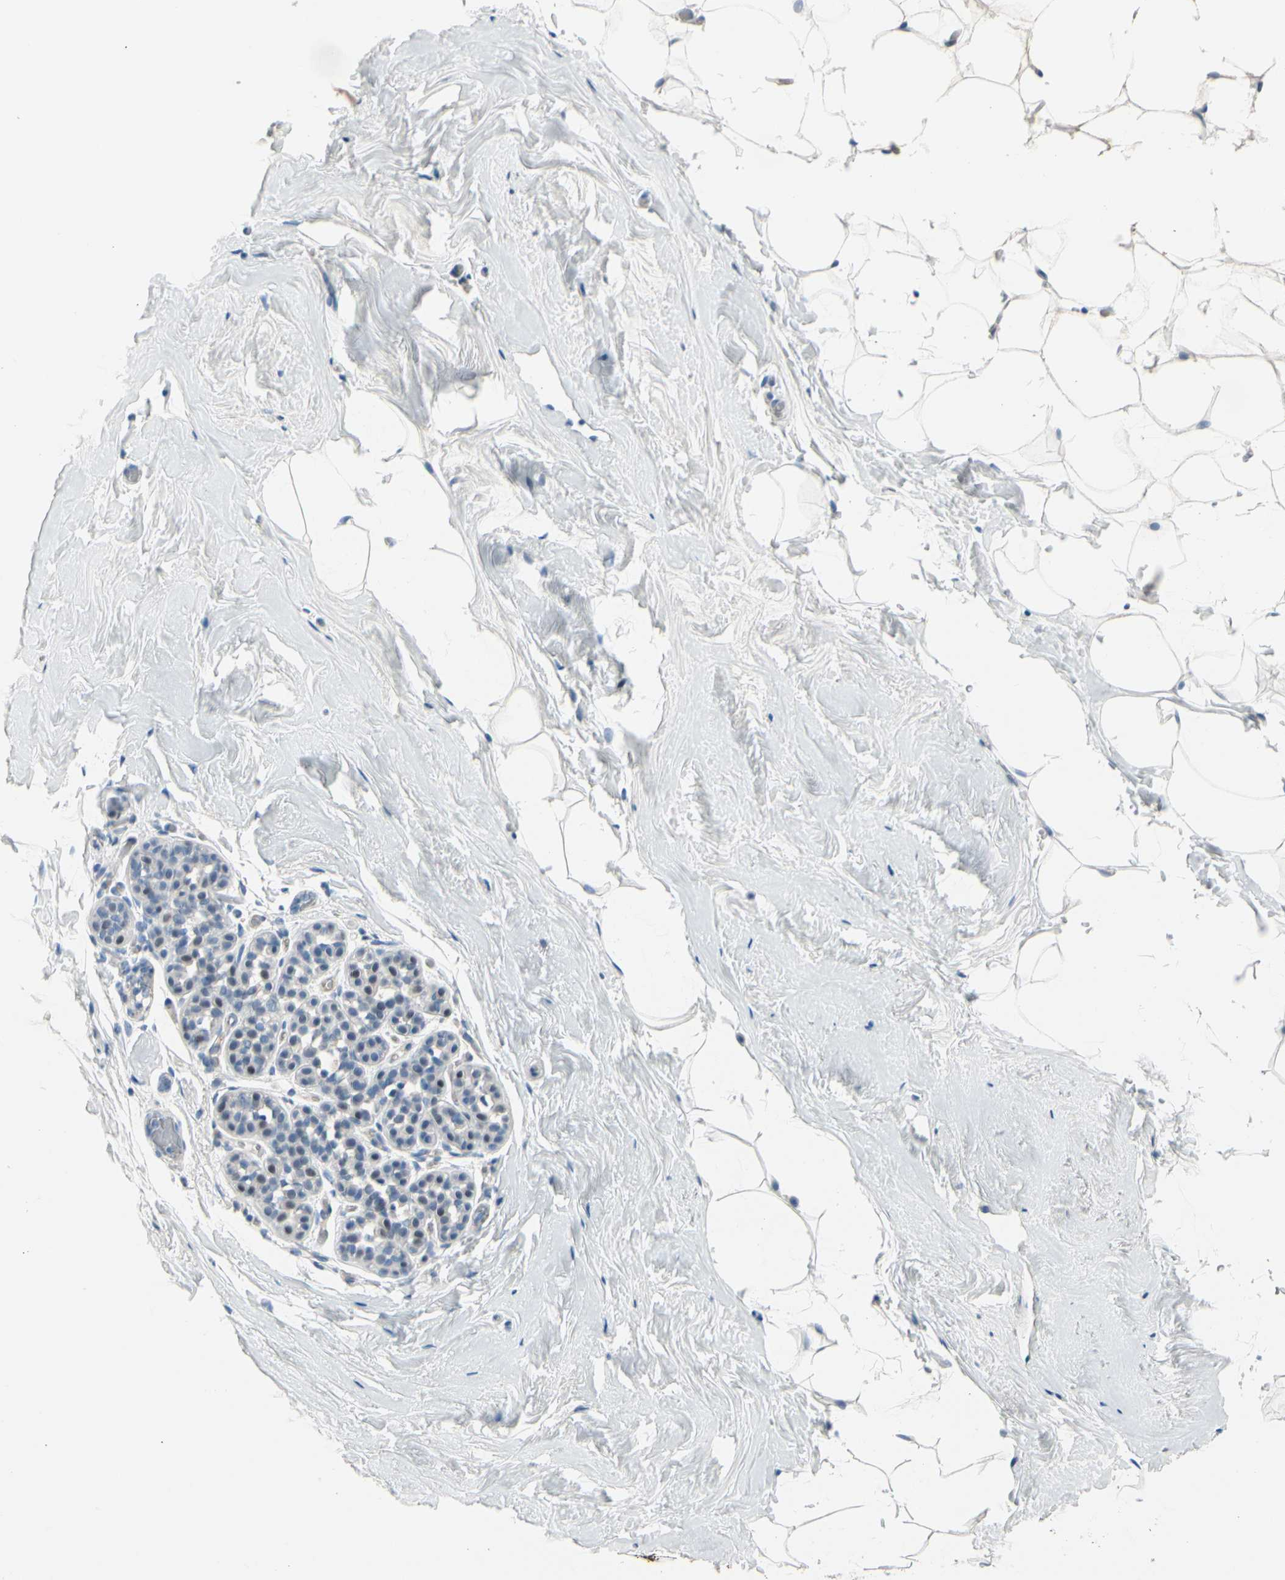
{"staining": {"intensity": "negative", "quantity": "none", "location": "none"}, "tissue": "breast", "cell_type": "Adipocytes", "image_type": "normal", "snomed": [{"axis": "morphology", "description": "Normal tissue, NOS"}, {"axis": "topography", "description": "Breast"}], "caption": "This is an immunohistochemistry photomicrograph of benign human breast. There is no expression in adipocytes.", "gene": "PGR", "patient": {"sex": "female", "age": 75}}